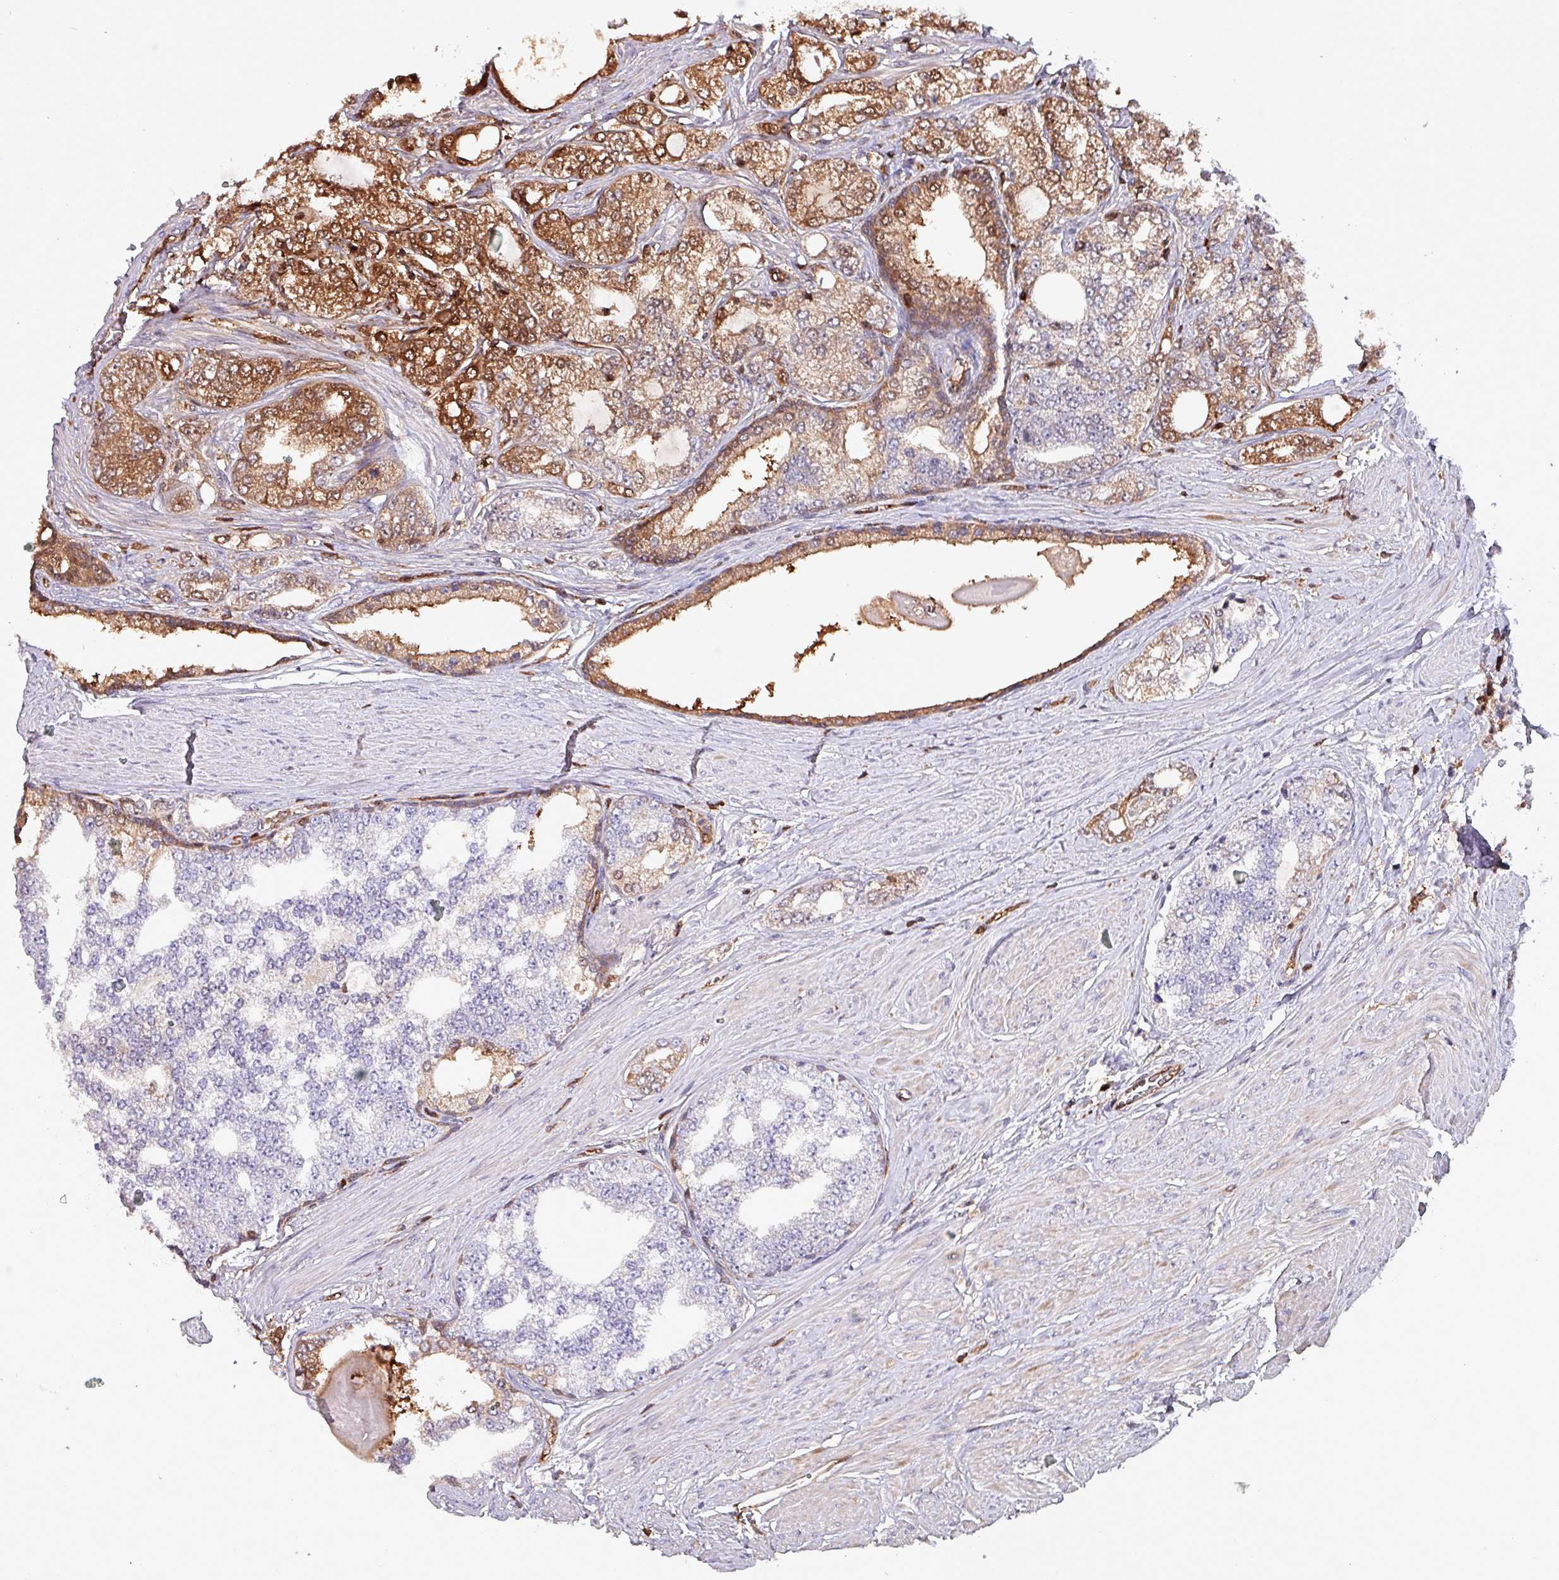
{"staining": {"intensity": "strong", "quantity": "25%-75%", "location": "cytoplasmic/membranous,nuclear"}, "tissue": "prostate cancer", "cell_type": "Tumor cells", "image_type": "cancer", "snomed": [{"axis": "morphology", "description": "Adenocarcinoma, High grade"}, {"axis": "topography", "description": "Prostate"}], "caption": "Protein expression analysis of human prostate cancer (high-grade adenocarcinoma) reveals strong cytoplasmic/membranous and nuclear staining in approximately 25%-75% of tumor cells. The protein is shown in brown color, while the nuclei are stained blue.", "gene": "PSMB8", "patient": {"sex": "male", "age": 64}}